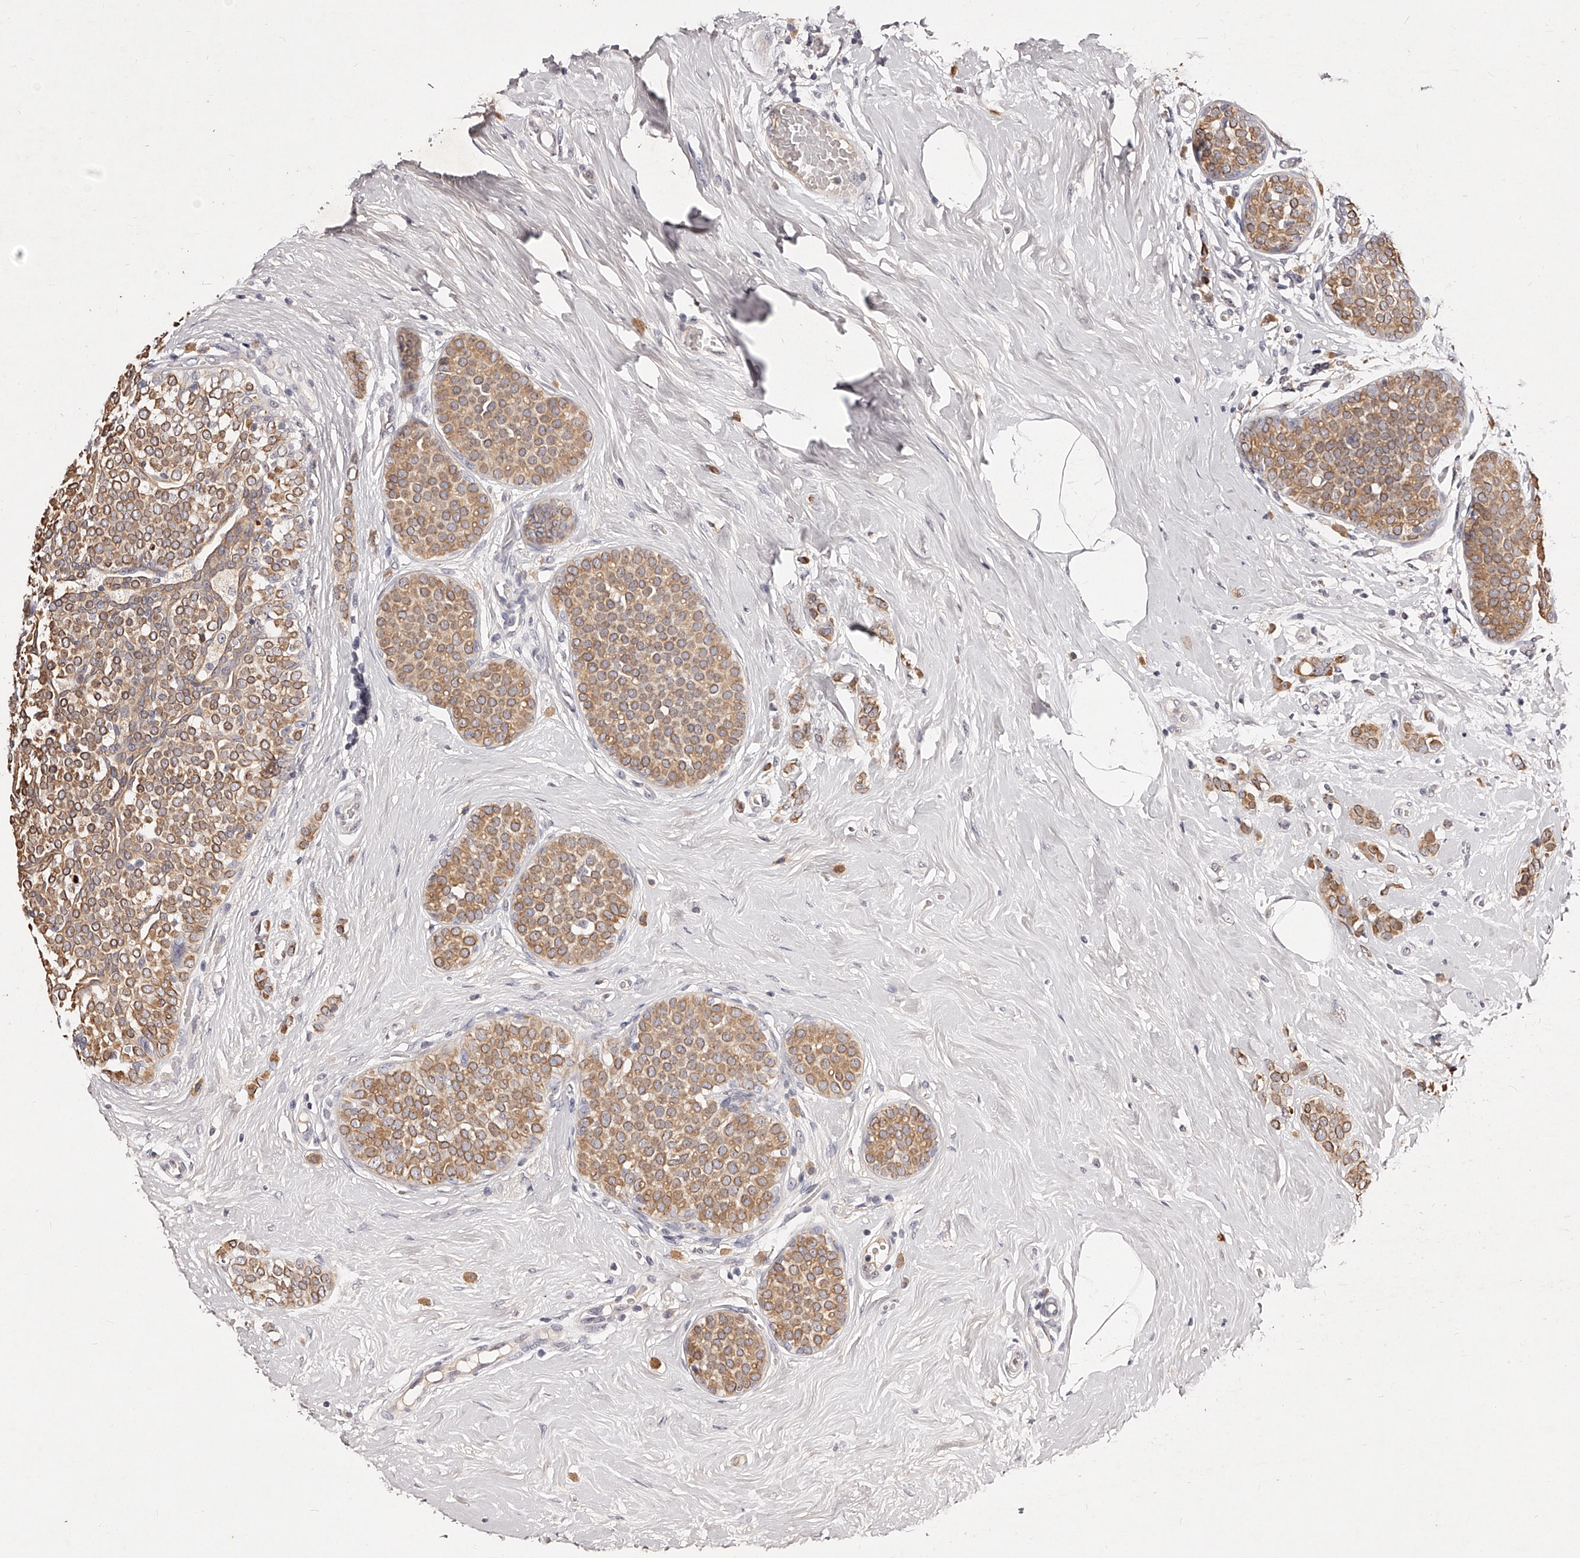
{"staining": {"intensity": "moderate", "quantity": ">75%", "location": "cytoplasmic/membranous"}, "tissue": "breast cancer", "cell_type": "Tumor cells", "image_type": "cancer", "snomed": [{"axis": "morphology", "description": "Lobular carcinoma, in situ"}, {"axis": "morphology", "description": "Lobular carcinoma"}, {"axis": "topography", "description": "Breast"}], "caption": "An image of lobular carcinoma (breast) stained for a protein exhibits moderate cytoplasmic/membranous brown staining in tumor cells. The protein of interest is stained brown, and the nuclei are stained in blue (DAB IHC with brightfield microscopy, high magnification).", "gene": "PHACTR1", "patient": {"sex": "female", "age": 41}}